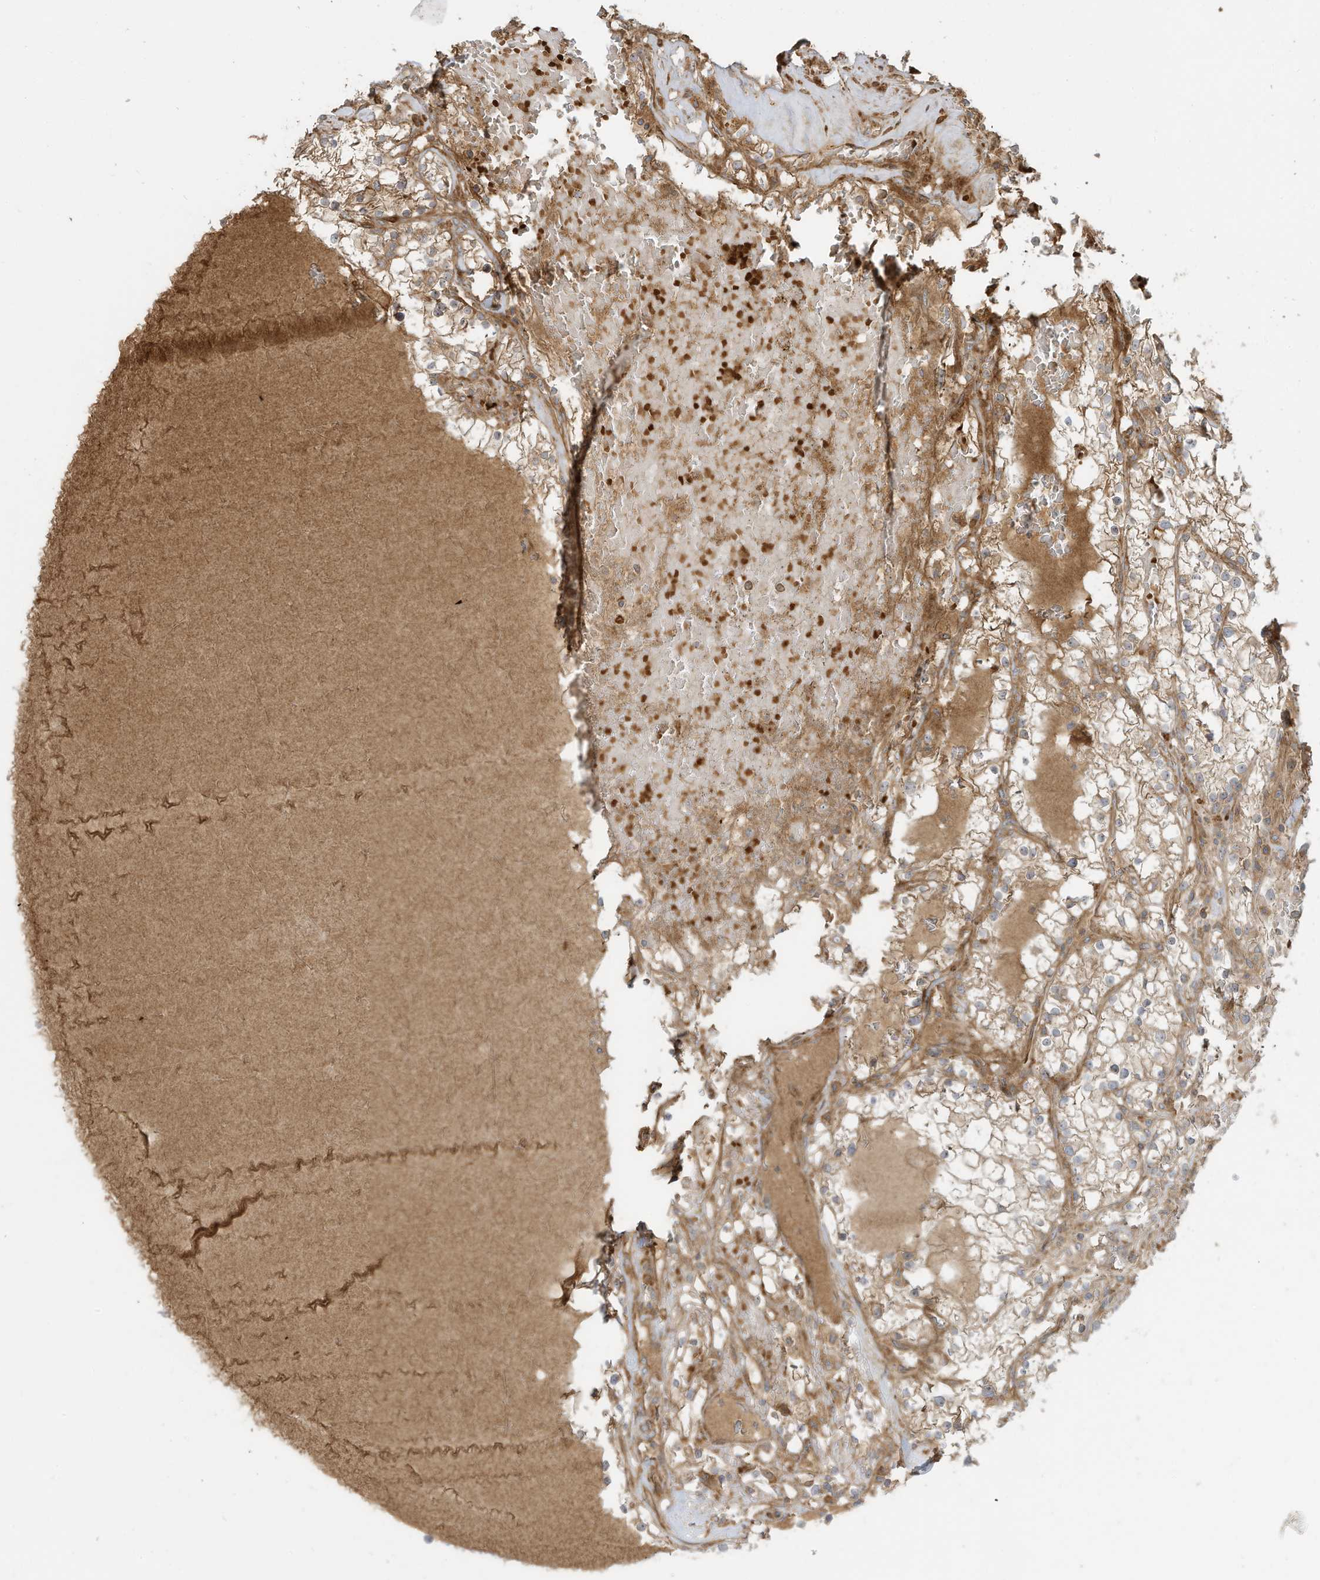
{"staining": {"intensity": "weak", "quantity": ">75%", "location": "cytoplasmic/membranous"}, "tissue": "renal cancer", "cell_type": "Tumor cells", "image_type": "cancer", "snomed": [{"axis": "morphology", "description": "Normal tissue, NOS"}, {"axis": "morphology", "description": "Adenocarcinoma, NOS"}, {"axis": "topography", "description": "Kidney"}], "caption": "A low amount of weak cytoplasmic/membranous positivity is identified in about >75% of tumor cells in renal cancer tissue.", "gene": "ENTR1", "patient": {"sex": "male", "age": 68}}